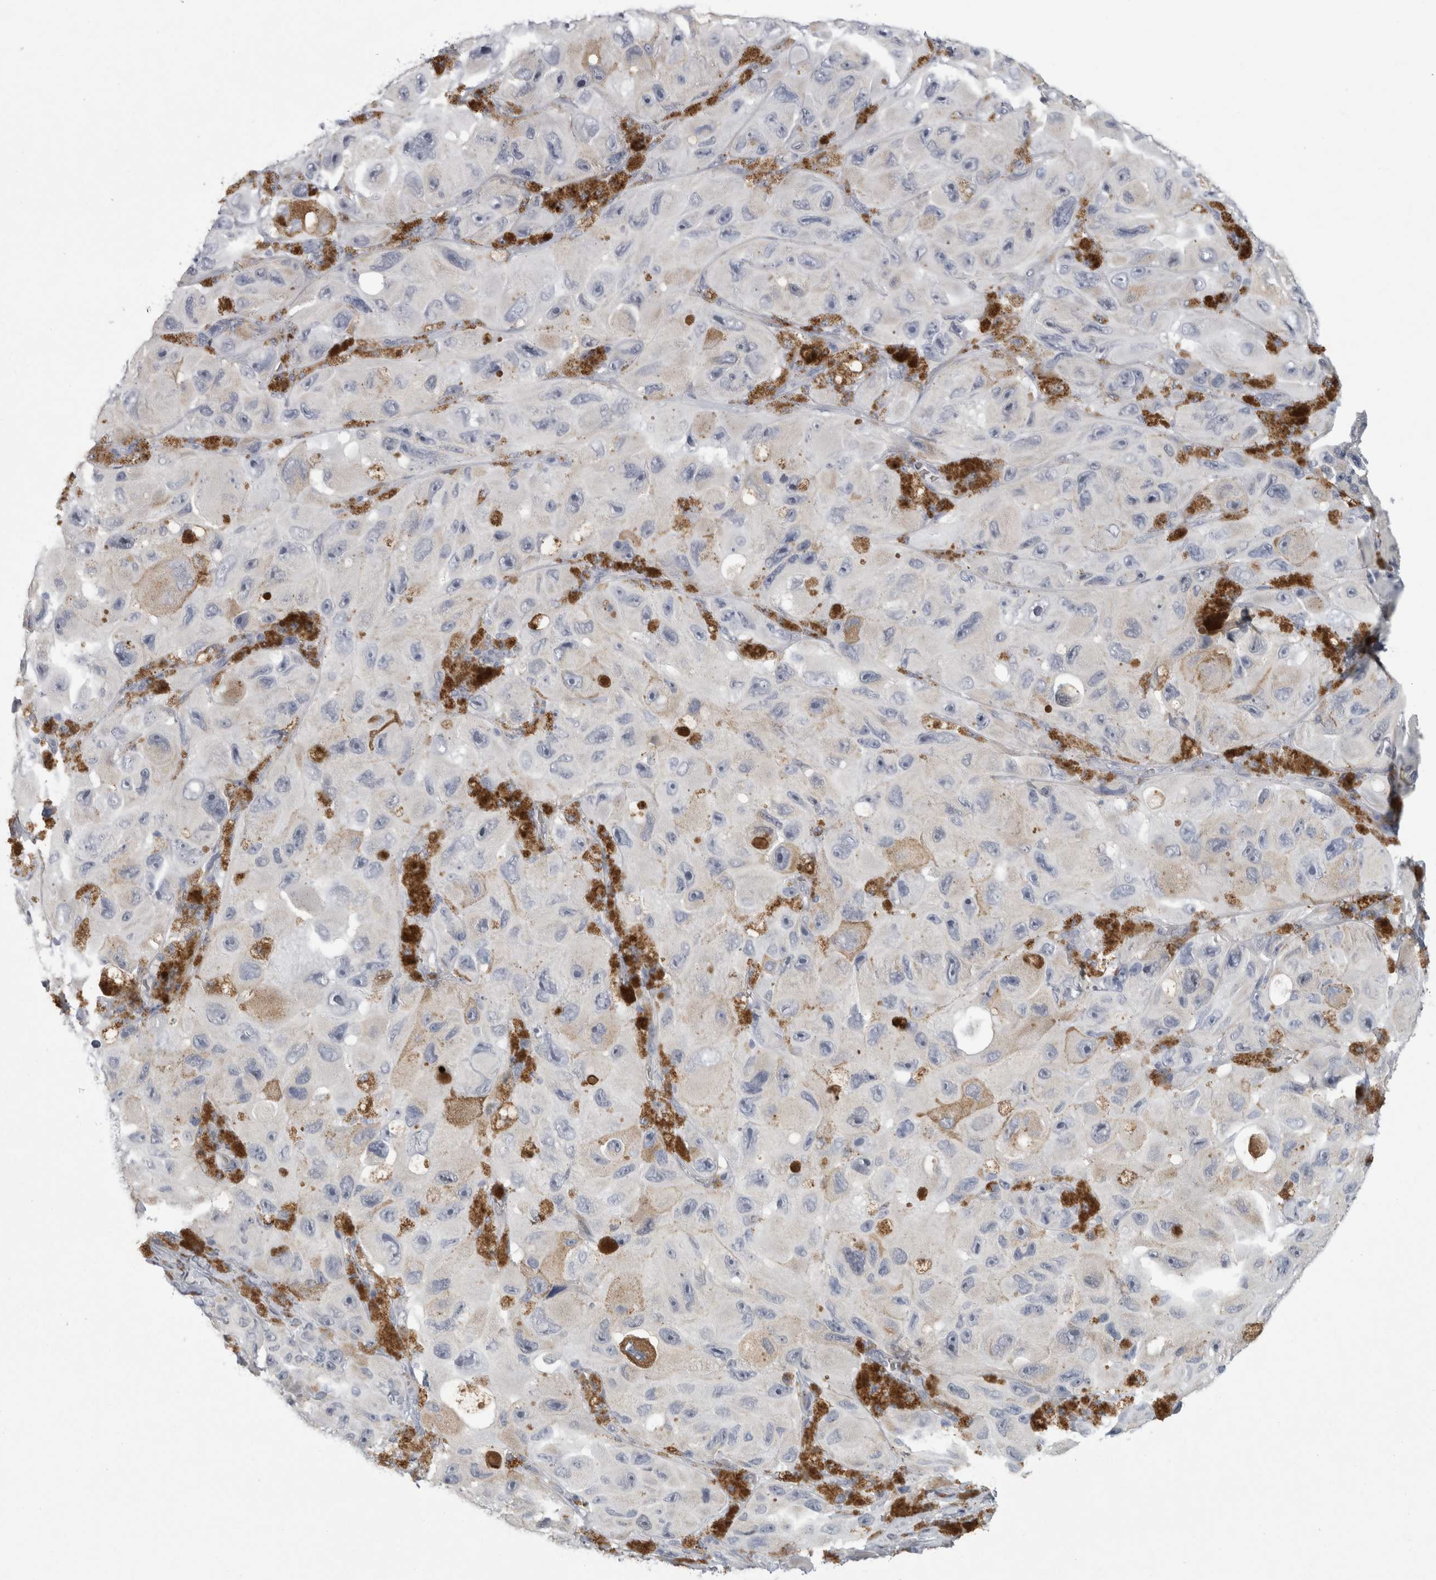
{"staining": {"intensity": "negative", "quantity": "none", "location": "none"}, "tissue": "melanoma", "cell_type": "Tumor cells", "image_type": "cancer", "snomed": [{"axis": "morphology", "description": "Malignant melanoma, NOS"}, {"axis": "topography", "description": "Skin"}], "caption": "Tumor cells show no significant positivity in malignant melanoma.", "gene": "GATM", "patient": {"sex": "female", "age": 73}}